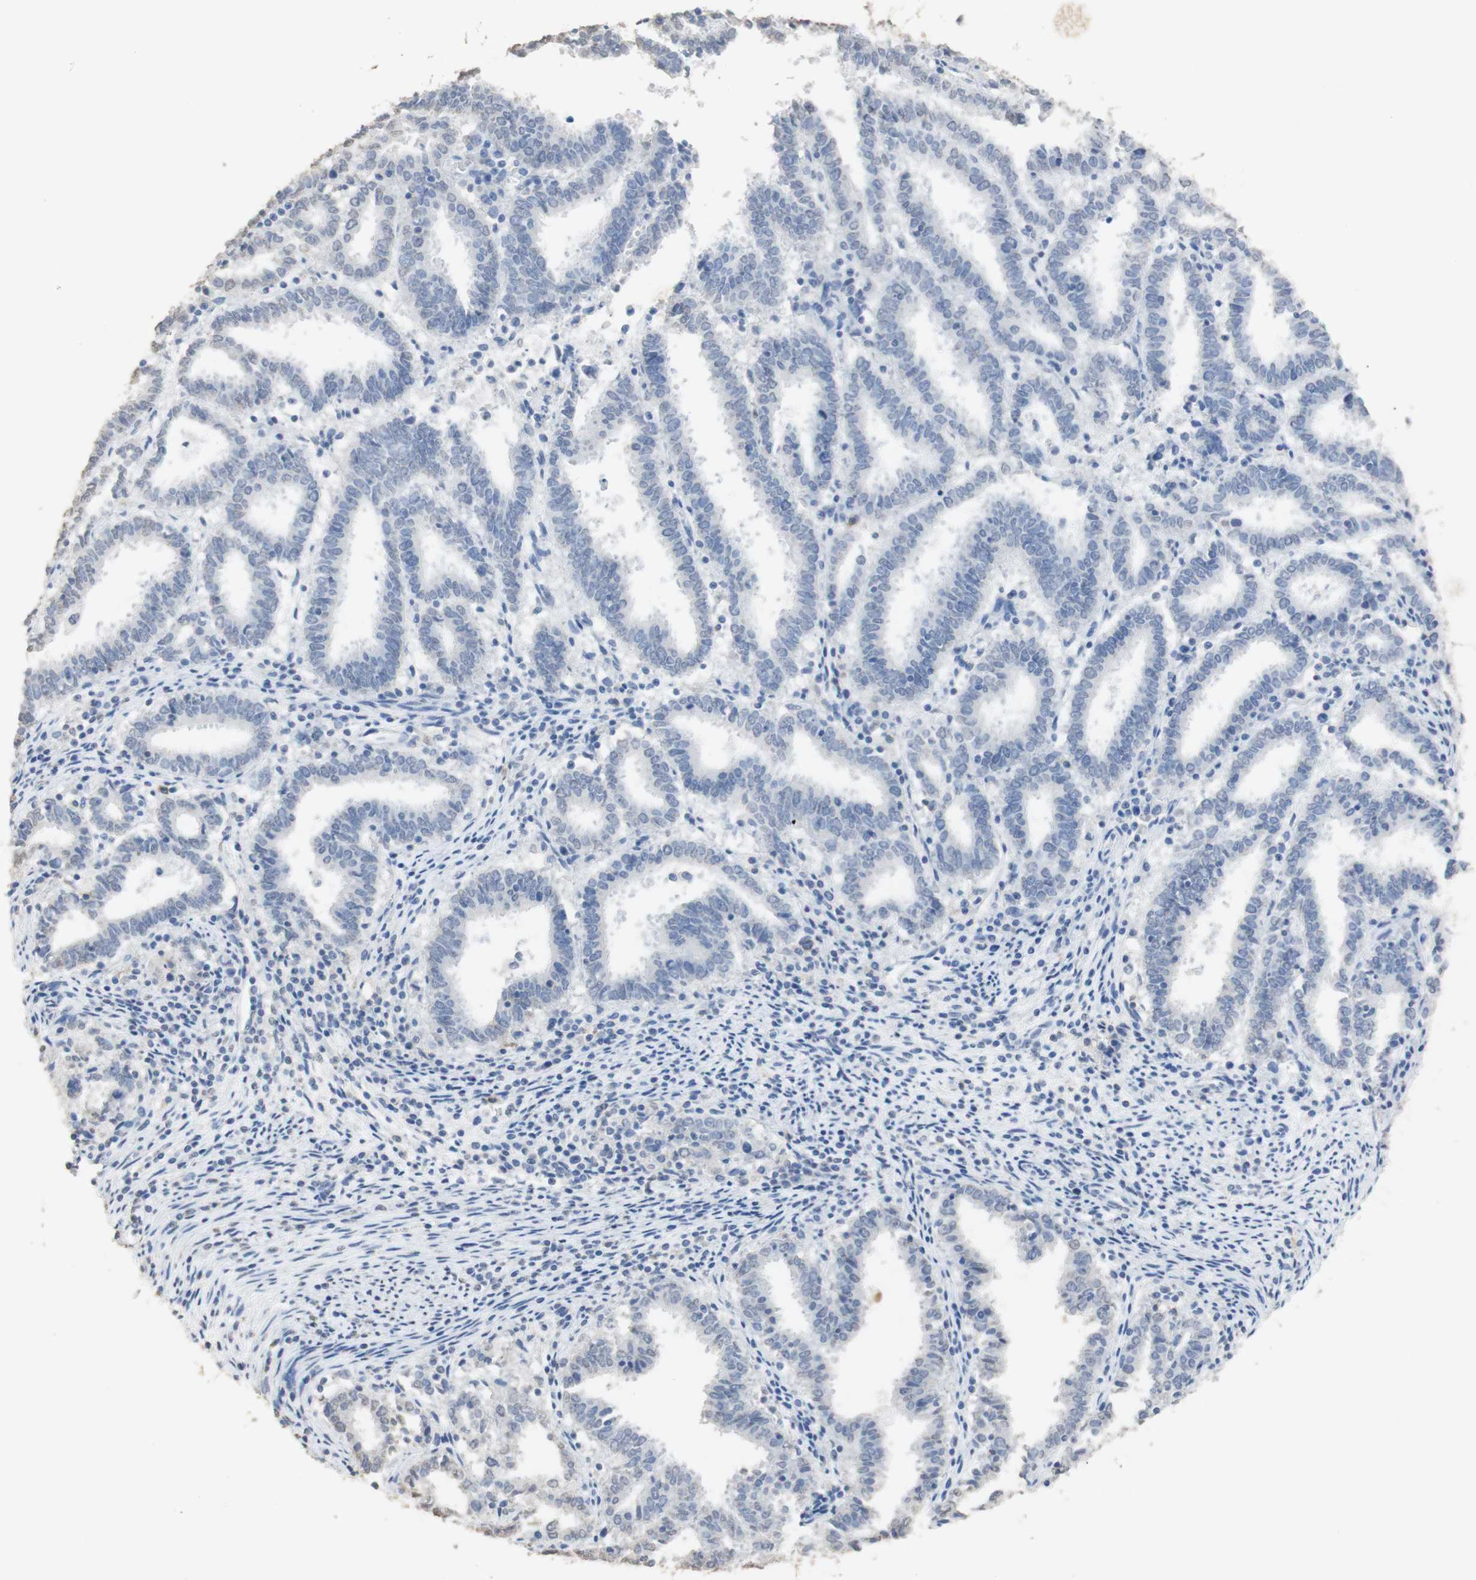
{"staining": {"intensity": "negative", "quantity": "none", "location": "none"}, "tissue": "endometrial cancer", "cell_type": "Tumor cells", "image_type": "cancer", "snomed": [{"axis": "morphology", "description": "Adenocarcinoma, NOS"}, {"axis": "topography", "description": "Uterus"}], "caption": "Immunohistochemistry histopathology image of human adenocarcinoma (endometrial) stained for a protein (brown), which reveals no expression in tumor cells.", "gene": "L1CAM", "patient": {"sex": "female", "age": 83}}